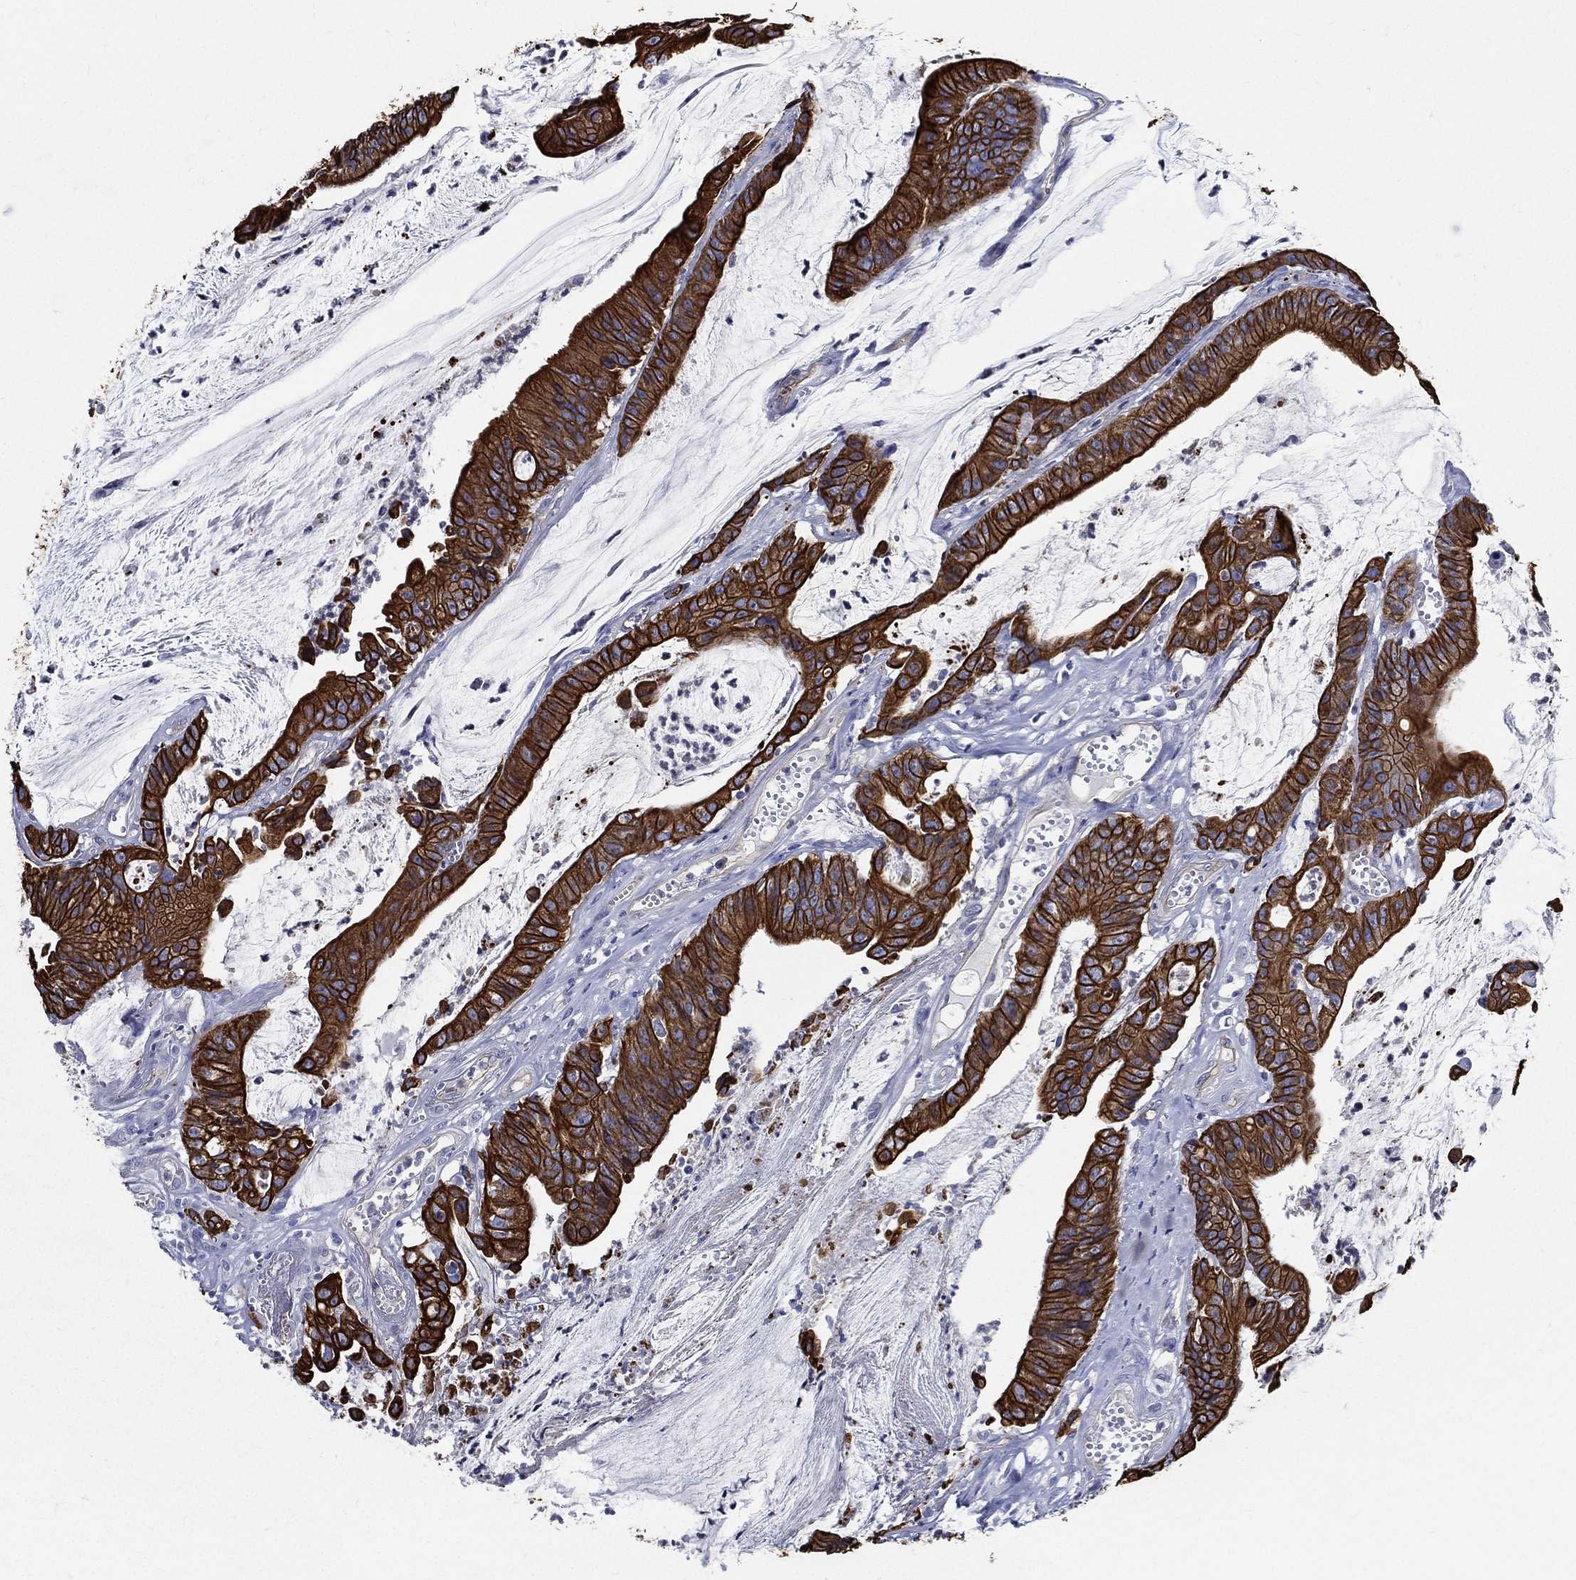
{"staining": {"intensity": "strong", "quantity": ">75%", "location": "cytoplasmic/membranous"}, "tissue": "colorectal cancer", "cell_type": "Tumor cells", "image_type": "cancer", "snomed": [{"axis": "morphology", "description": "Adenocarcinoma, NOS"}, {"axis": "topography", "description": "Colon"}], "caption": "Colorectal adenocarcinoma tissue demonstrates strong cytoplasmic/membranous positivity in approximately >75% of tumor cells", "gene": "NEDD9", "patient": {"sex": "female", "age": 69}}